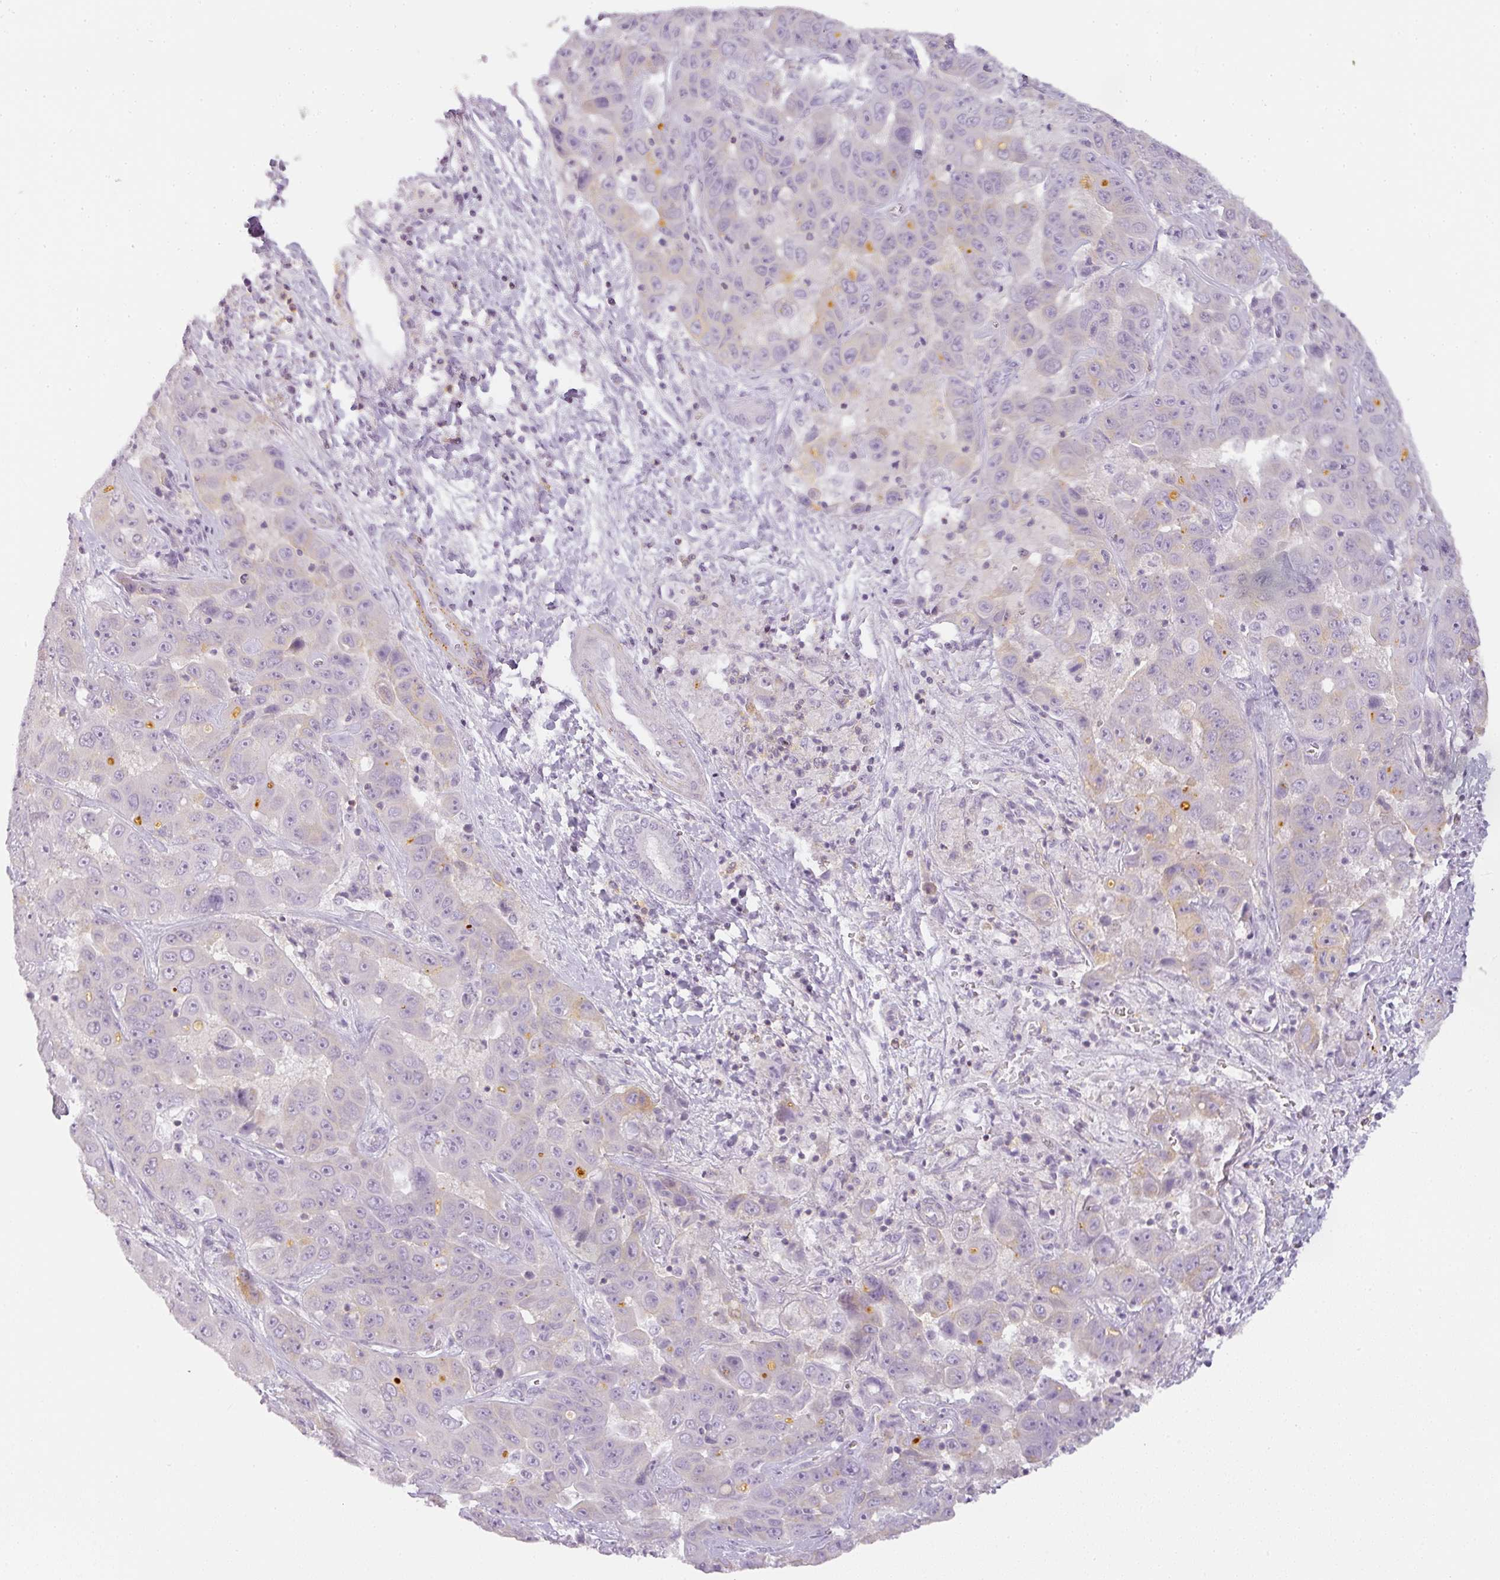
{"staining": {"intensity": "negative", "quantity": "none", "location": "none"}, "tissue": "liver cancer", "cell_type": "Tumor cells", "image_type": "cancer", "snomed": [{"axis": "morphology", "description": "Cholangiocarcinoma"}, {"axis": "topography", "description": "Liver"}], "caption": "The histopathology image shows no significant expression in tumor cells of cholangiocarcinoma (liver).", "gene": "TMEM42", "patient": {"sex": "female", "age": 52}}